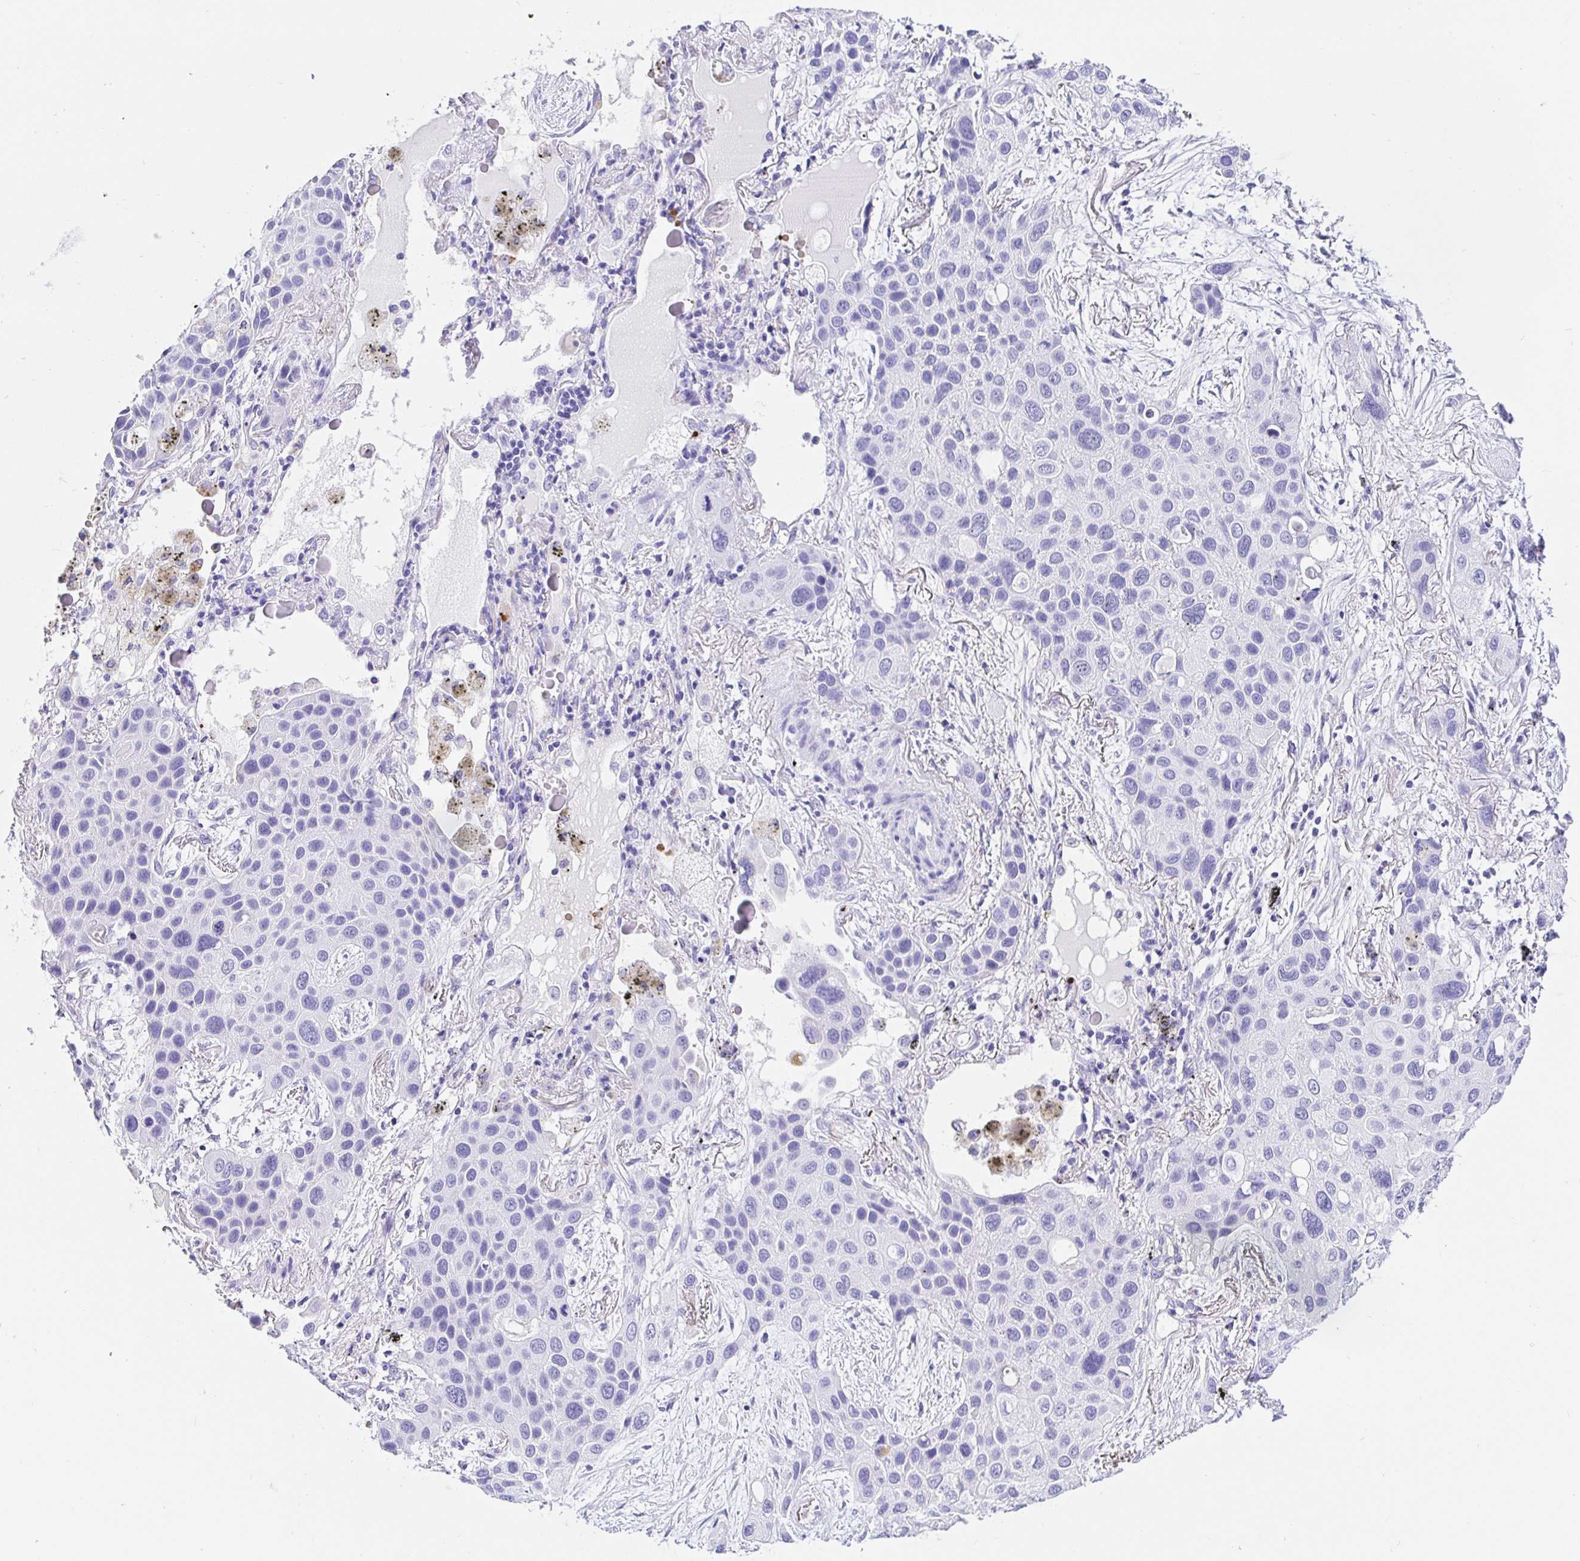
{"staining": {"intensity": "negative", "quantity": "none", "location": "none"}, "tissue": "lung cancer", "cell_type": "Tumor cells", "image_type": "cancer", "snomed": [{"axis": "morphology", "description": "Squamous cell carcinoma, NOS"}, {"axis": "morphology", "description": "Squamous cell carcinoma, metastatic, NOS"}, {"axis": "topography", "description": "Lung"}], "caption": "Protein analysis of lung cancer exhibits no significant expression in tumor cells. Nuclei are stained in blue.", "gene": "PRAMEF19", "patient": {"sex": "male", "age": 59}}